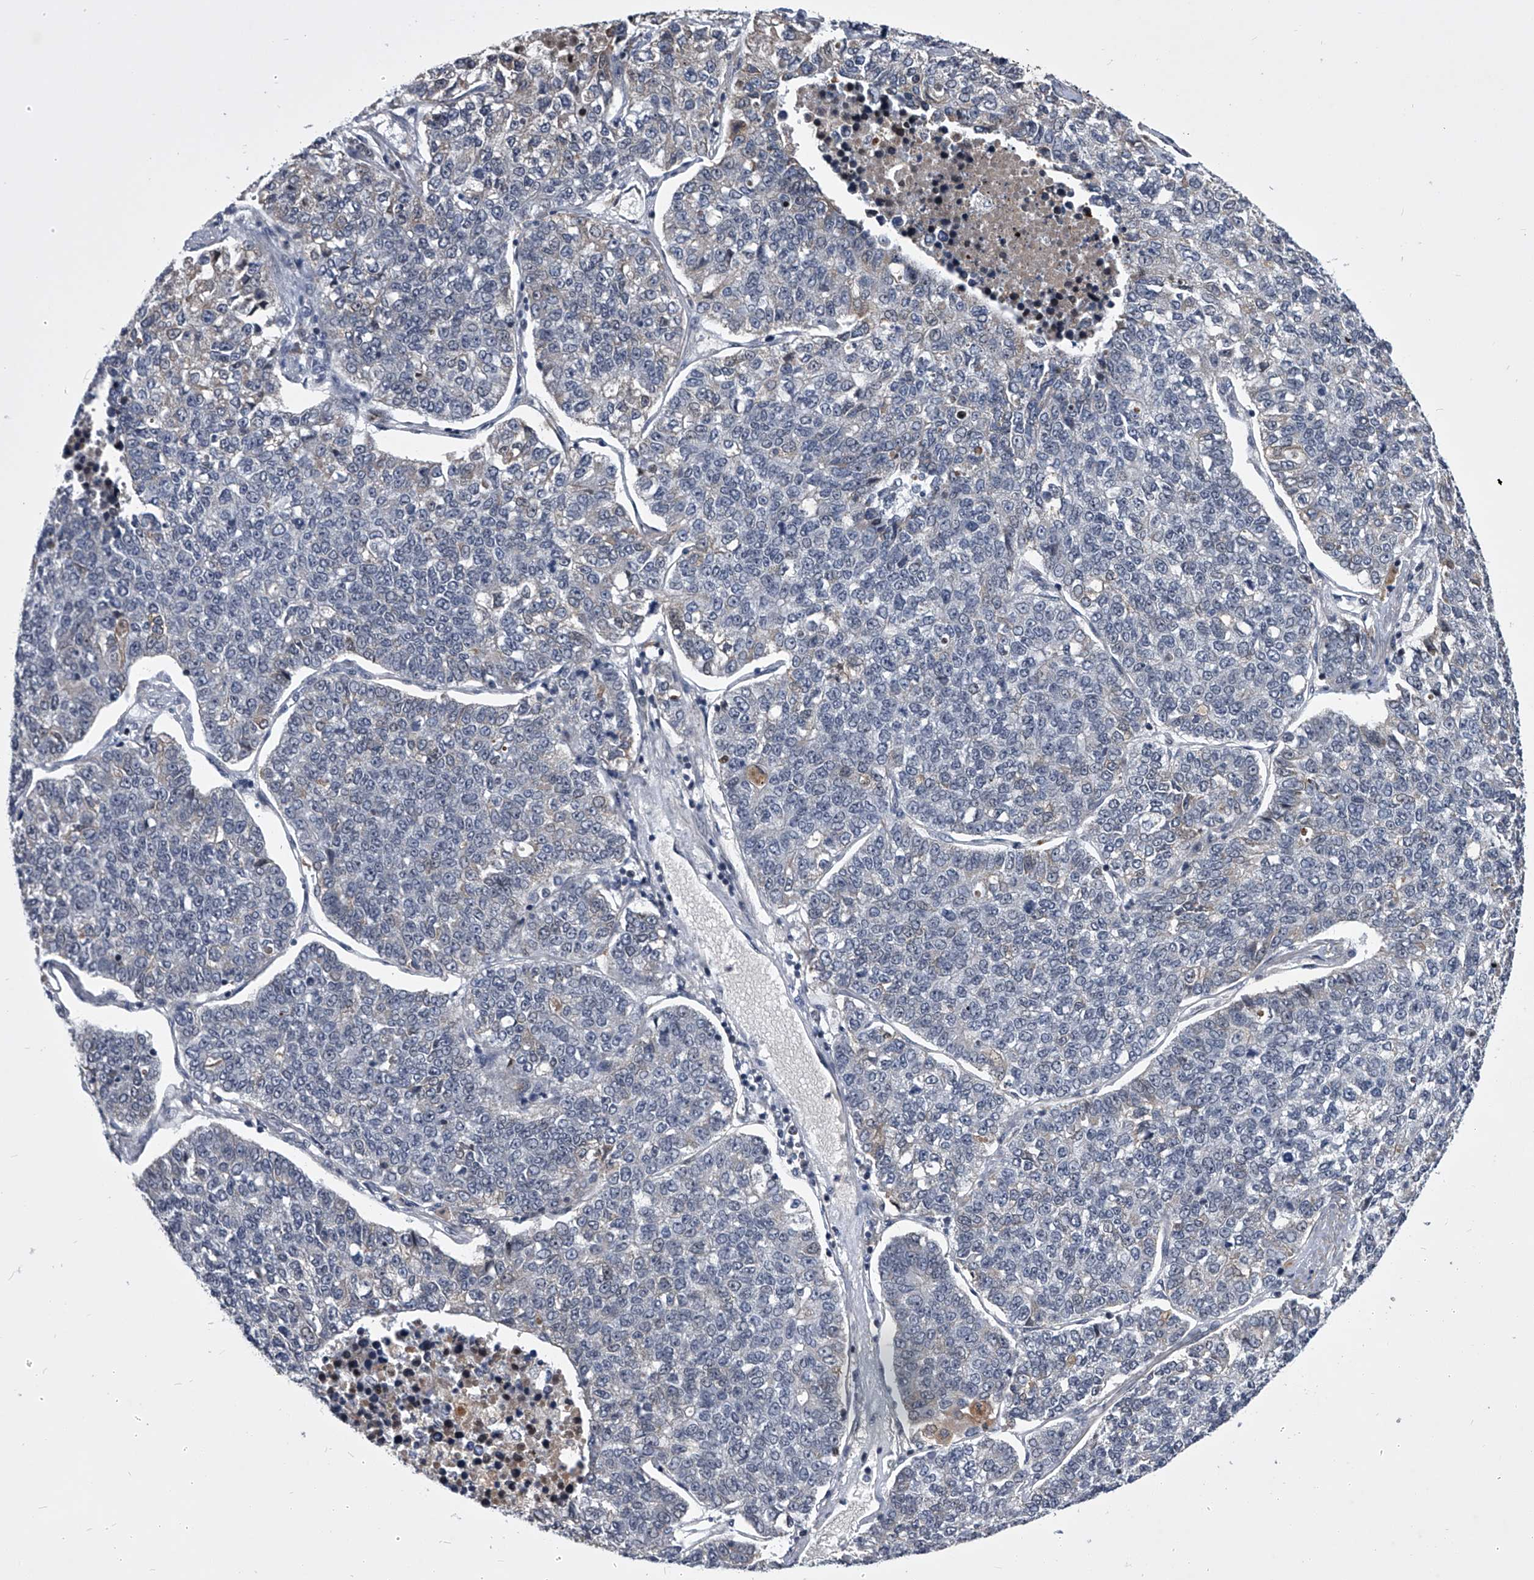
{"staining": {"intensity": "negative", "quantity": "none", "location": "none"}, "tissue": "lung cancer", "cell_type": "Tumor cells", "image_type": "cancer", "snomed": [{"axis": "morphology", "description": "Adenocarcinoma, NOS"}, {"axis": "topography", "description": "Lung"}], "caption": "Tumor cells show no significant protein staining in lung adenocarcinoma.", "gene": "ZNF76", "patient": {"sex": "male", "age": 49}}